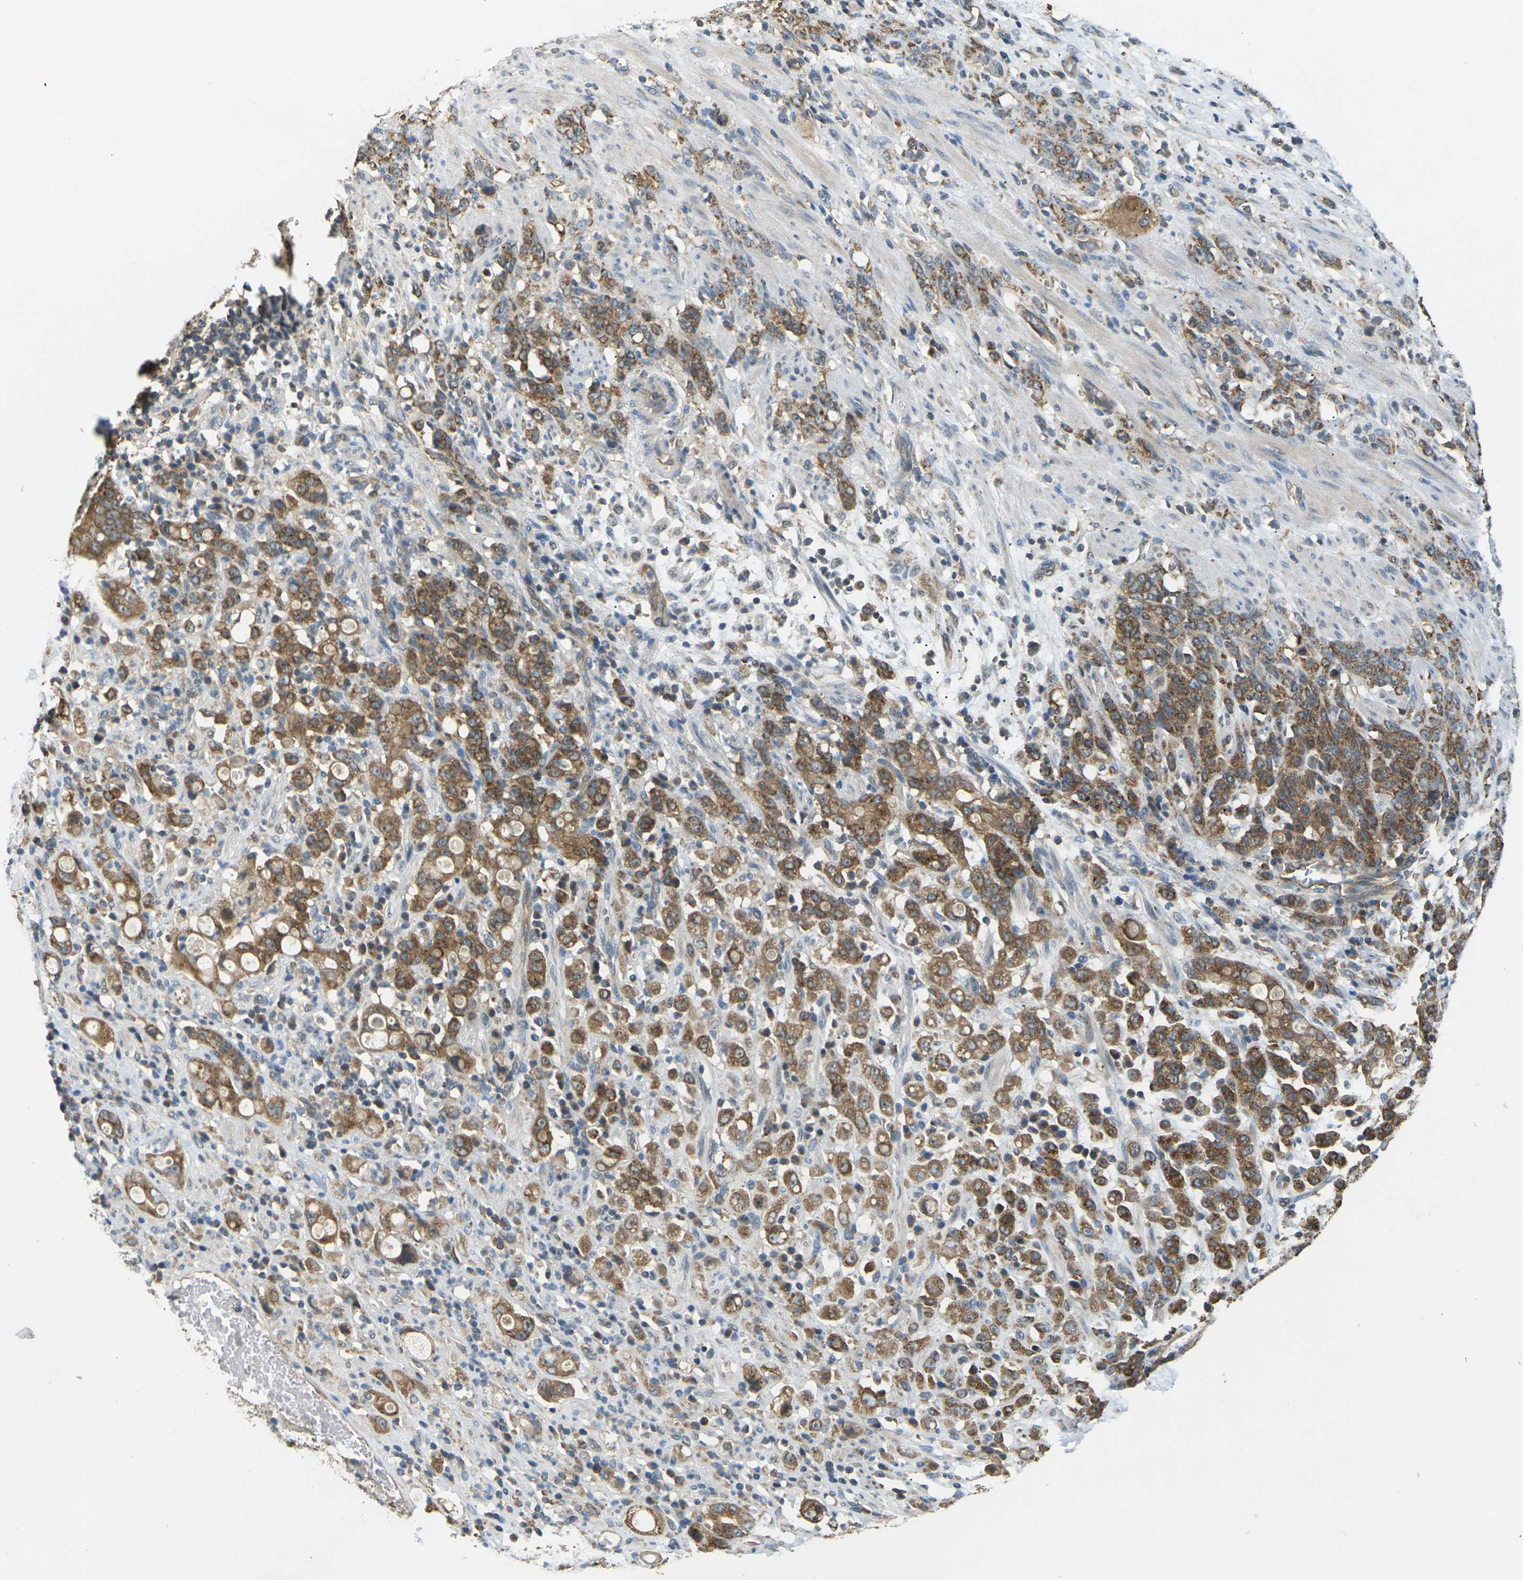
{"staining": {"intensity": "moderate", "quantity": ">75%", "location": "cytoplasmic/membranous"}, "tissue": "stomach cancer", "cell_type": "Tumor cells", "image_type": "cancer", "snomed": [{"axis": "morphology", "description": "Adenocarcinoma, NOS"}, {"axis": "topography", "description": "Stomach, lower"}], "caption": "Moderate cytoplasmic/membranous protein expression is present in about >75% of tumor cells in stomach cancer (adenocarcinoma). (DAB (3,3'-diaminobenzidine) IHC with brightfield microscopy, high magnification).", "gene": "KSR1", "patient": {"sex": "male", "age": 88}}